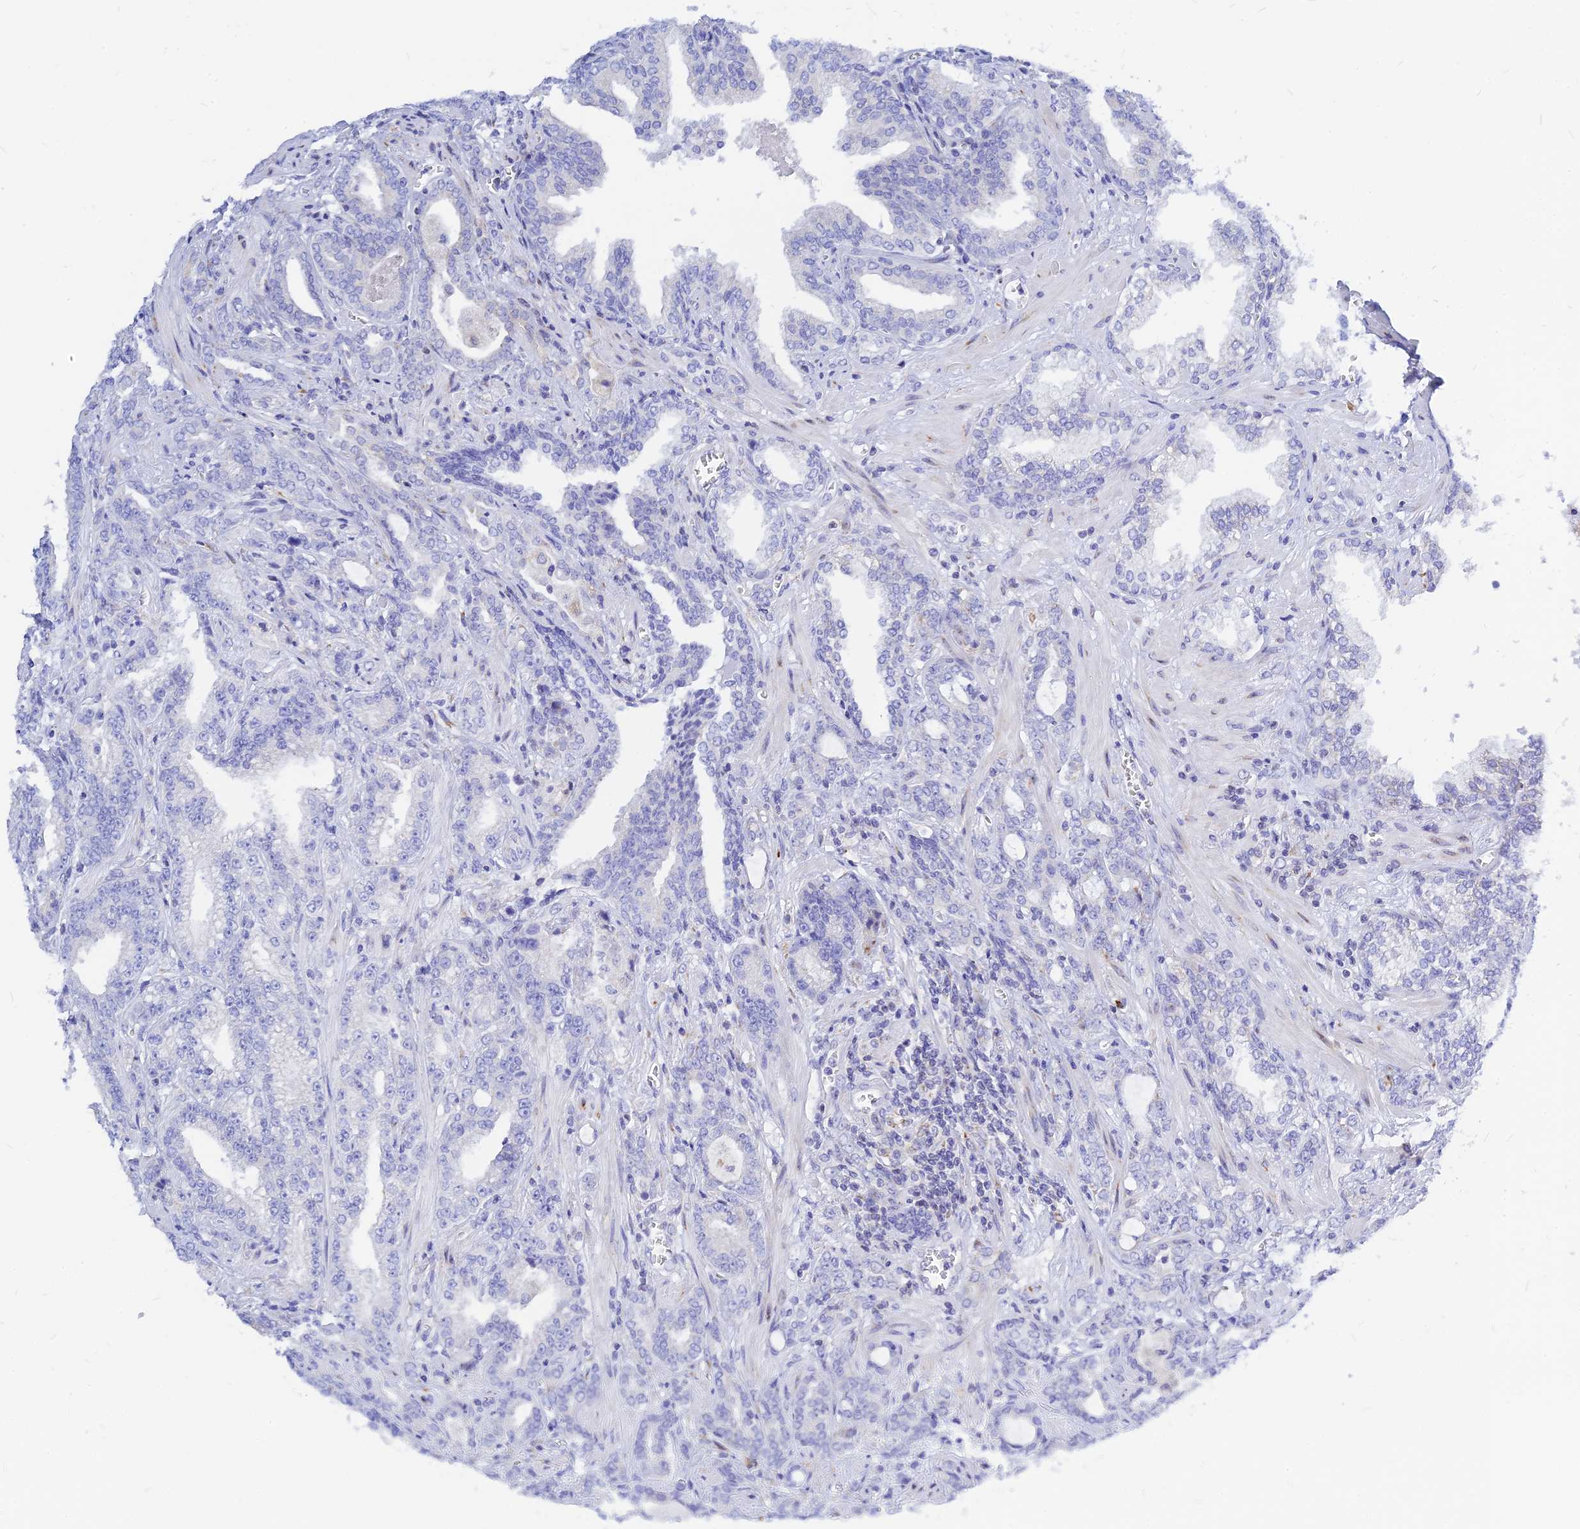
{"staining": {"intensity": "negative", "quantity": "none", "location": "none"}, "tissue": "prostate cancer", "cell_type": "Tumor cells", "image_type": "cancer", "snomed": [{"axis": "morphology", "description": "Adenocarcinoma, High grade"}, {"axis": "topography", "description": "Prostate and seminal vesicle, NOS"}], "caption": "DAB (3,3'-diaminobenzidine) immunohistochemical staining of prostate cancer exhibits no significant staining in tumor cells. (Brightfield microscopy of DAB (3,3'-diaminobenzidine) immunohistochemistry (IHC) at high magnification).", "gene": "CNOT6", "patient": {"sex": "male", "age": 67}}